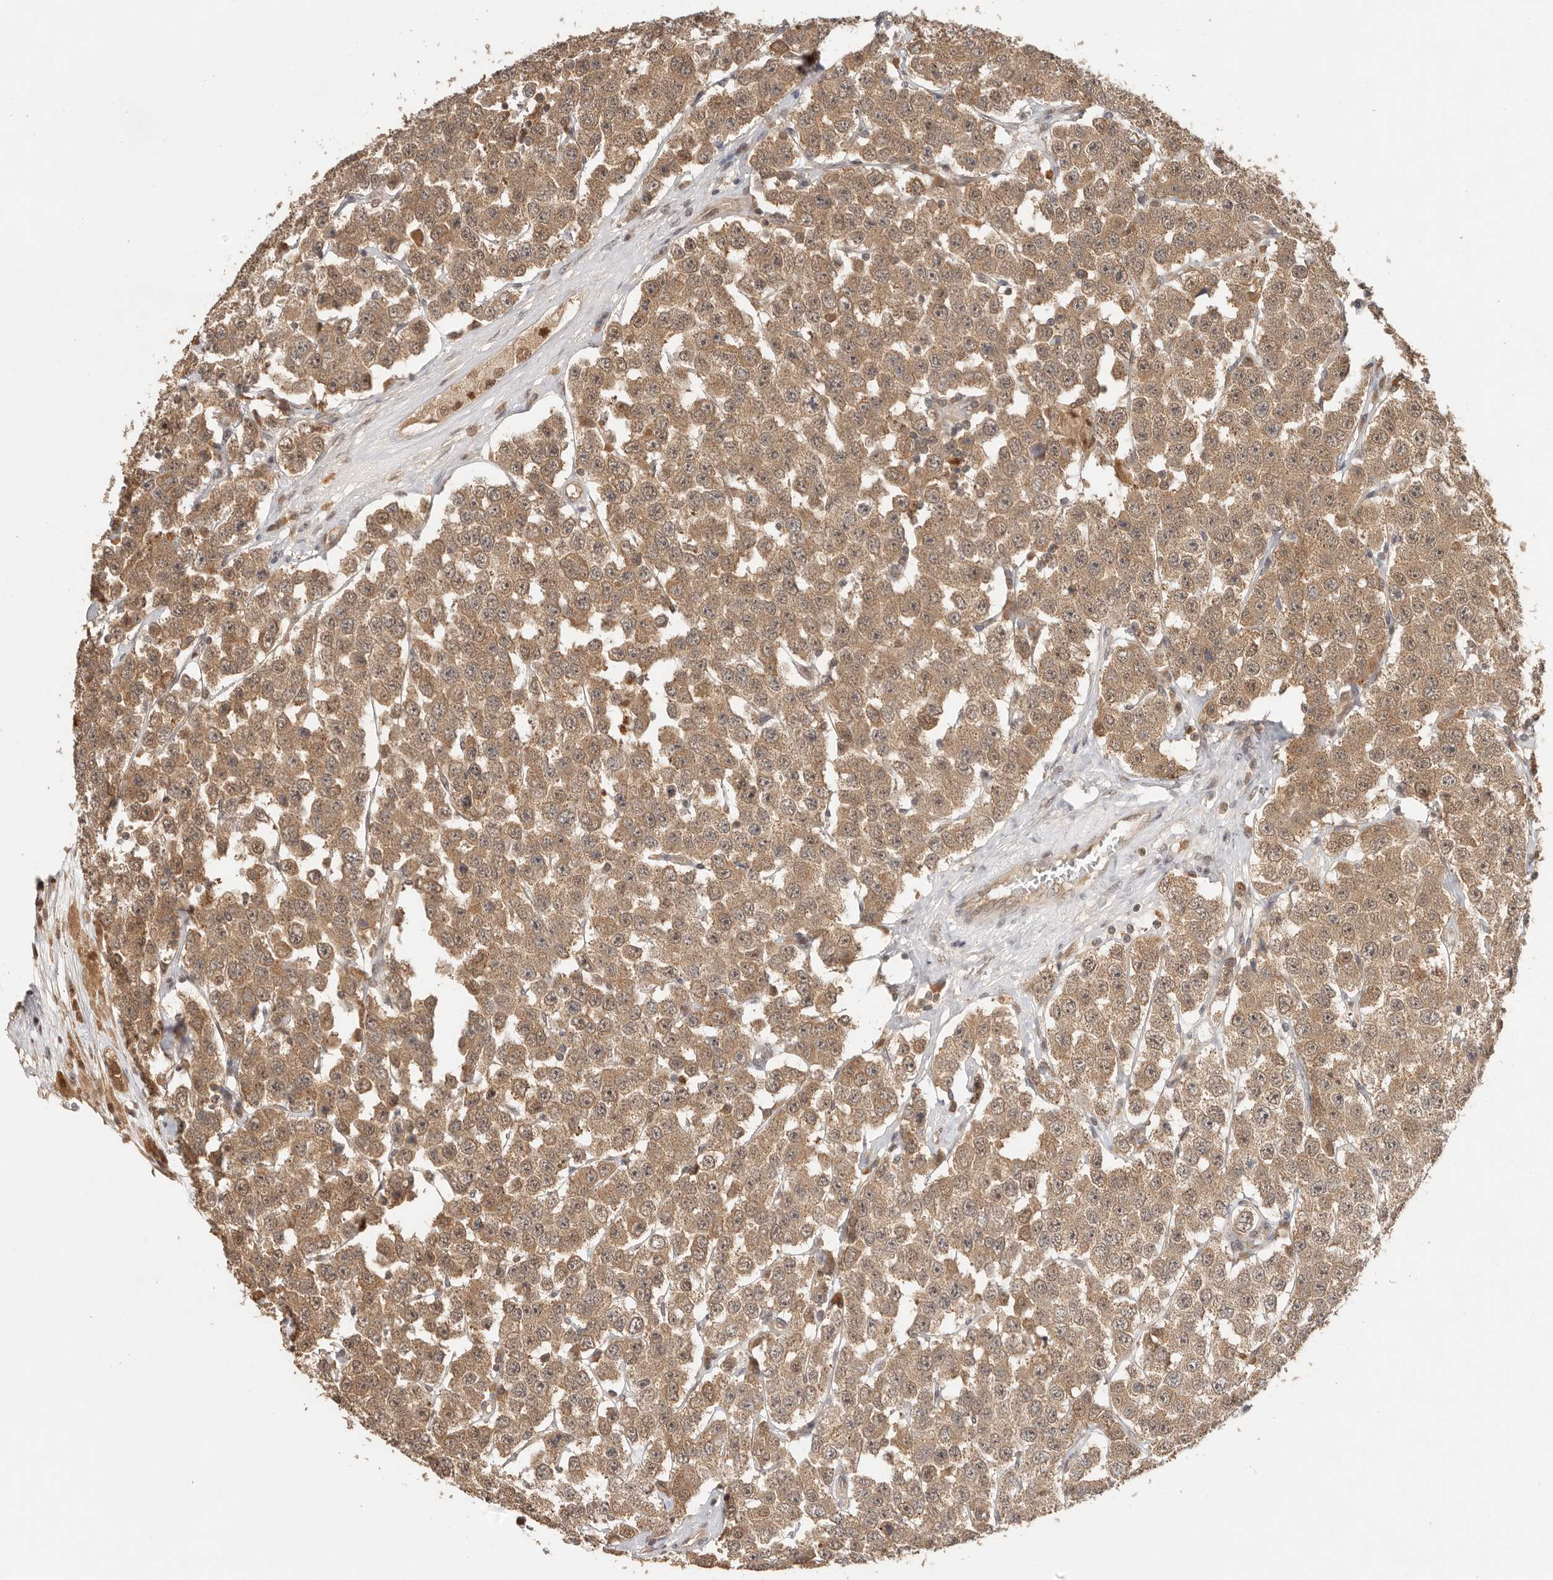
{"staining": {"intensity": "moderate", "quantity": ">75%", "location": "cytoplasmic/membranous"}, "tissue": "testis cancer", "cell_type": "Tumor cells", "image_type": "cancer", "snomed": [{"axis": "morphology", "description": "Seminoma, NOS"}, {"axis": "topography", "description": "Testis"}], "caption": "An image of human testis cancer stained for a protein shows moderate cytoplasmic/membranous brown staining in tumor cells.", "gene": "PSMA5", "patient": {"sex": "male", "age": 28}}